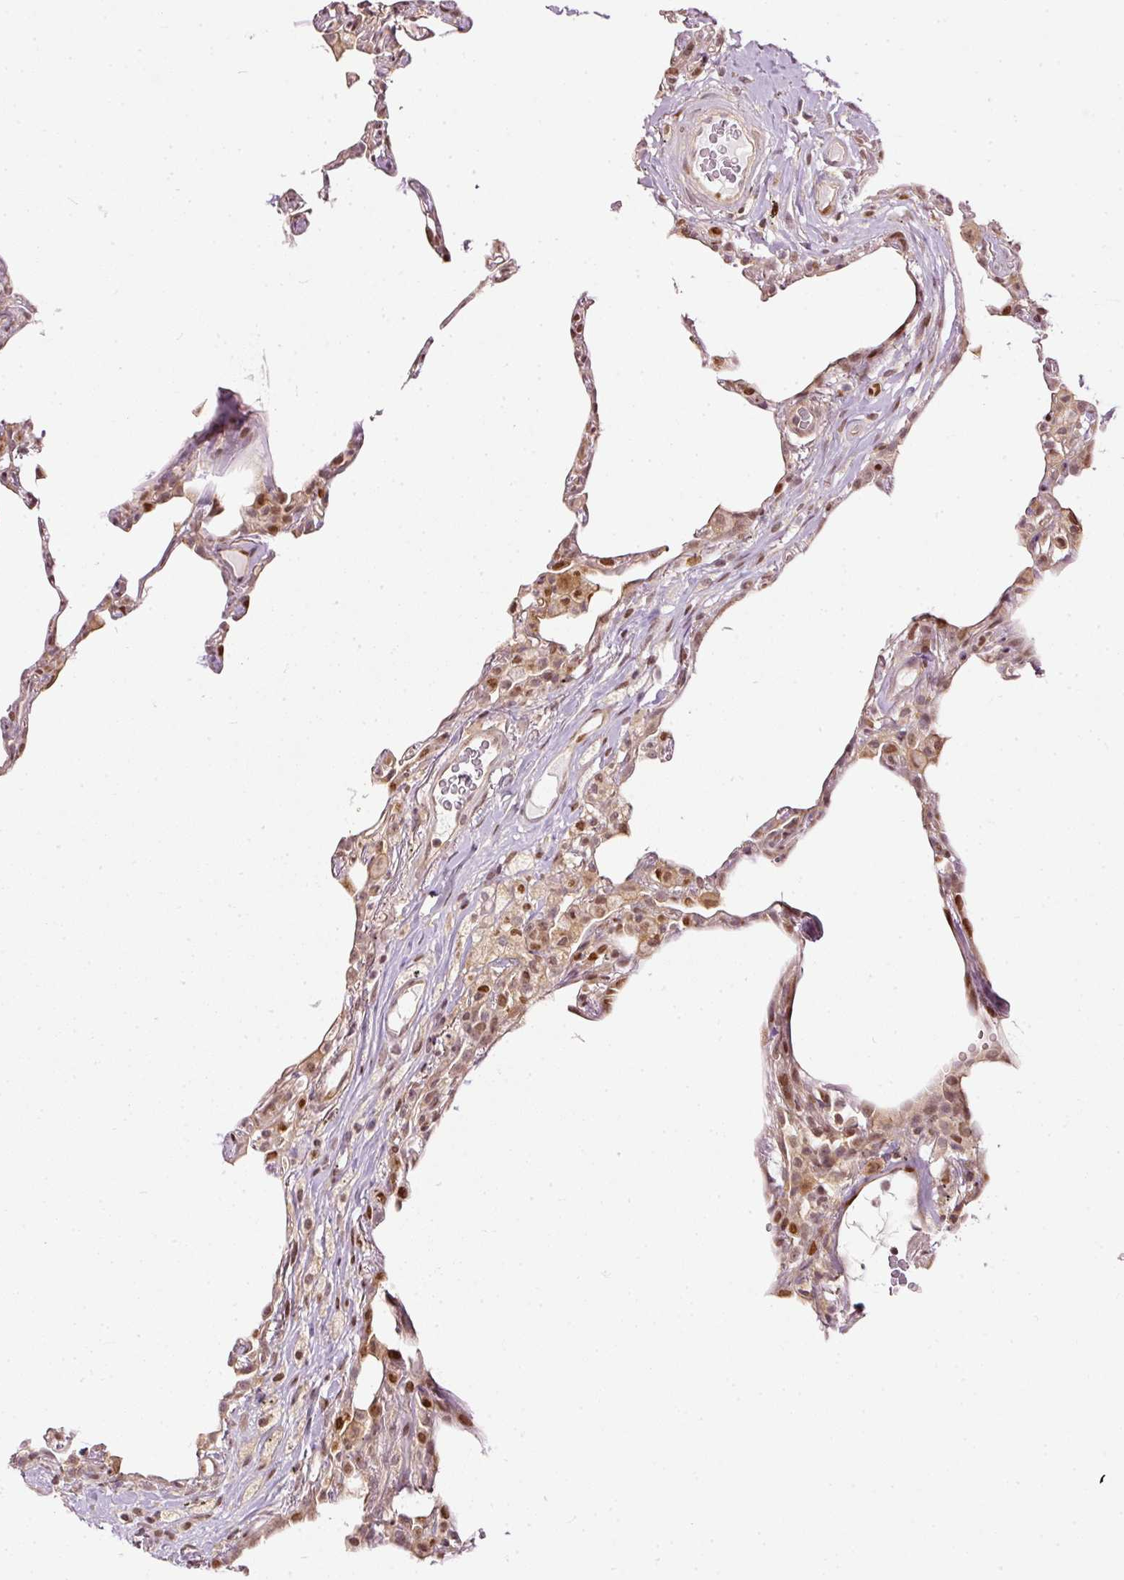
{"staining": {"intensity": "weak", "quantity": "<25%", "location": "nuclear"}, "tissue": "lung", "cell_type": "Alveolar cells", "image_type": "normal", "snomed": [{"axis": "morphology", "description": "Normal tissue, NOS"}, {"axis": "topography", "description": "Lung"}], "caption": "The photomicrograph reveals no staining of alveolar cells in benign lung.", "gene": "ZNF778", "patient": {"sex": "female", "age": 57}}